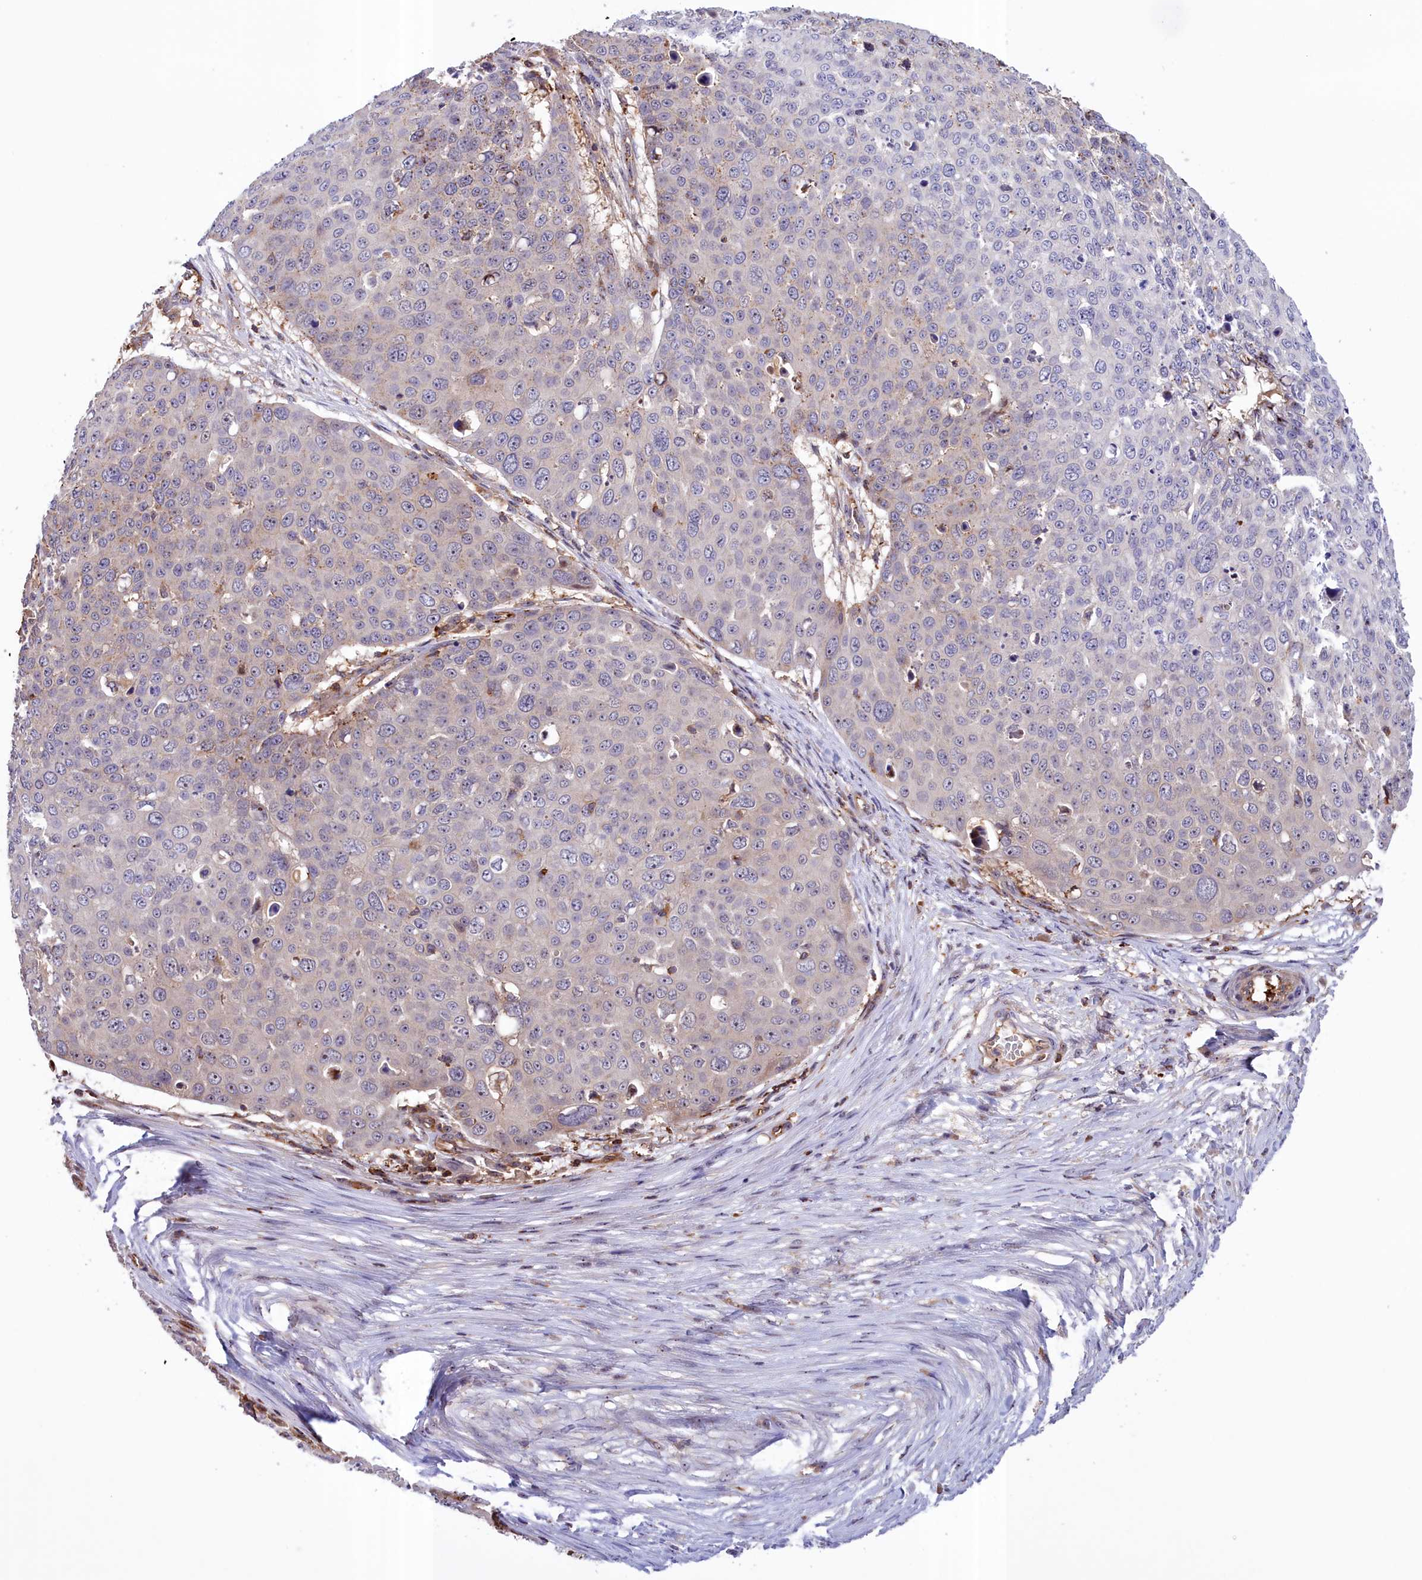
{"staining": {"intensity": "negative", "quantity": "none", "location": "none"}, "tissue": "skin cancer", "cell_type": "Tumor cells", "image_type": "cancer", "snomed": [{"axis": "morphology", "description": "Squamous cell carcinoma, NOS"}, {"axis": "topography", "description": "Skin"}], "caption": "Squamous cell carcinoma (skin) stained for a protein using IHC shows no staining tumor cells.", "gene": "NEURL4", "patient": {"sex": "male", "age": 71}}